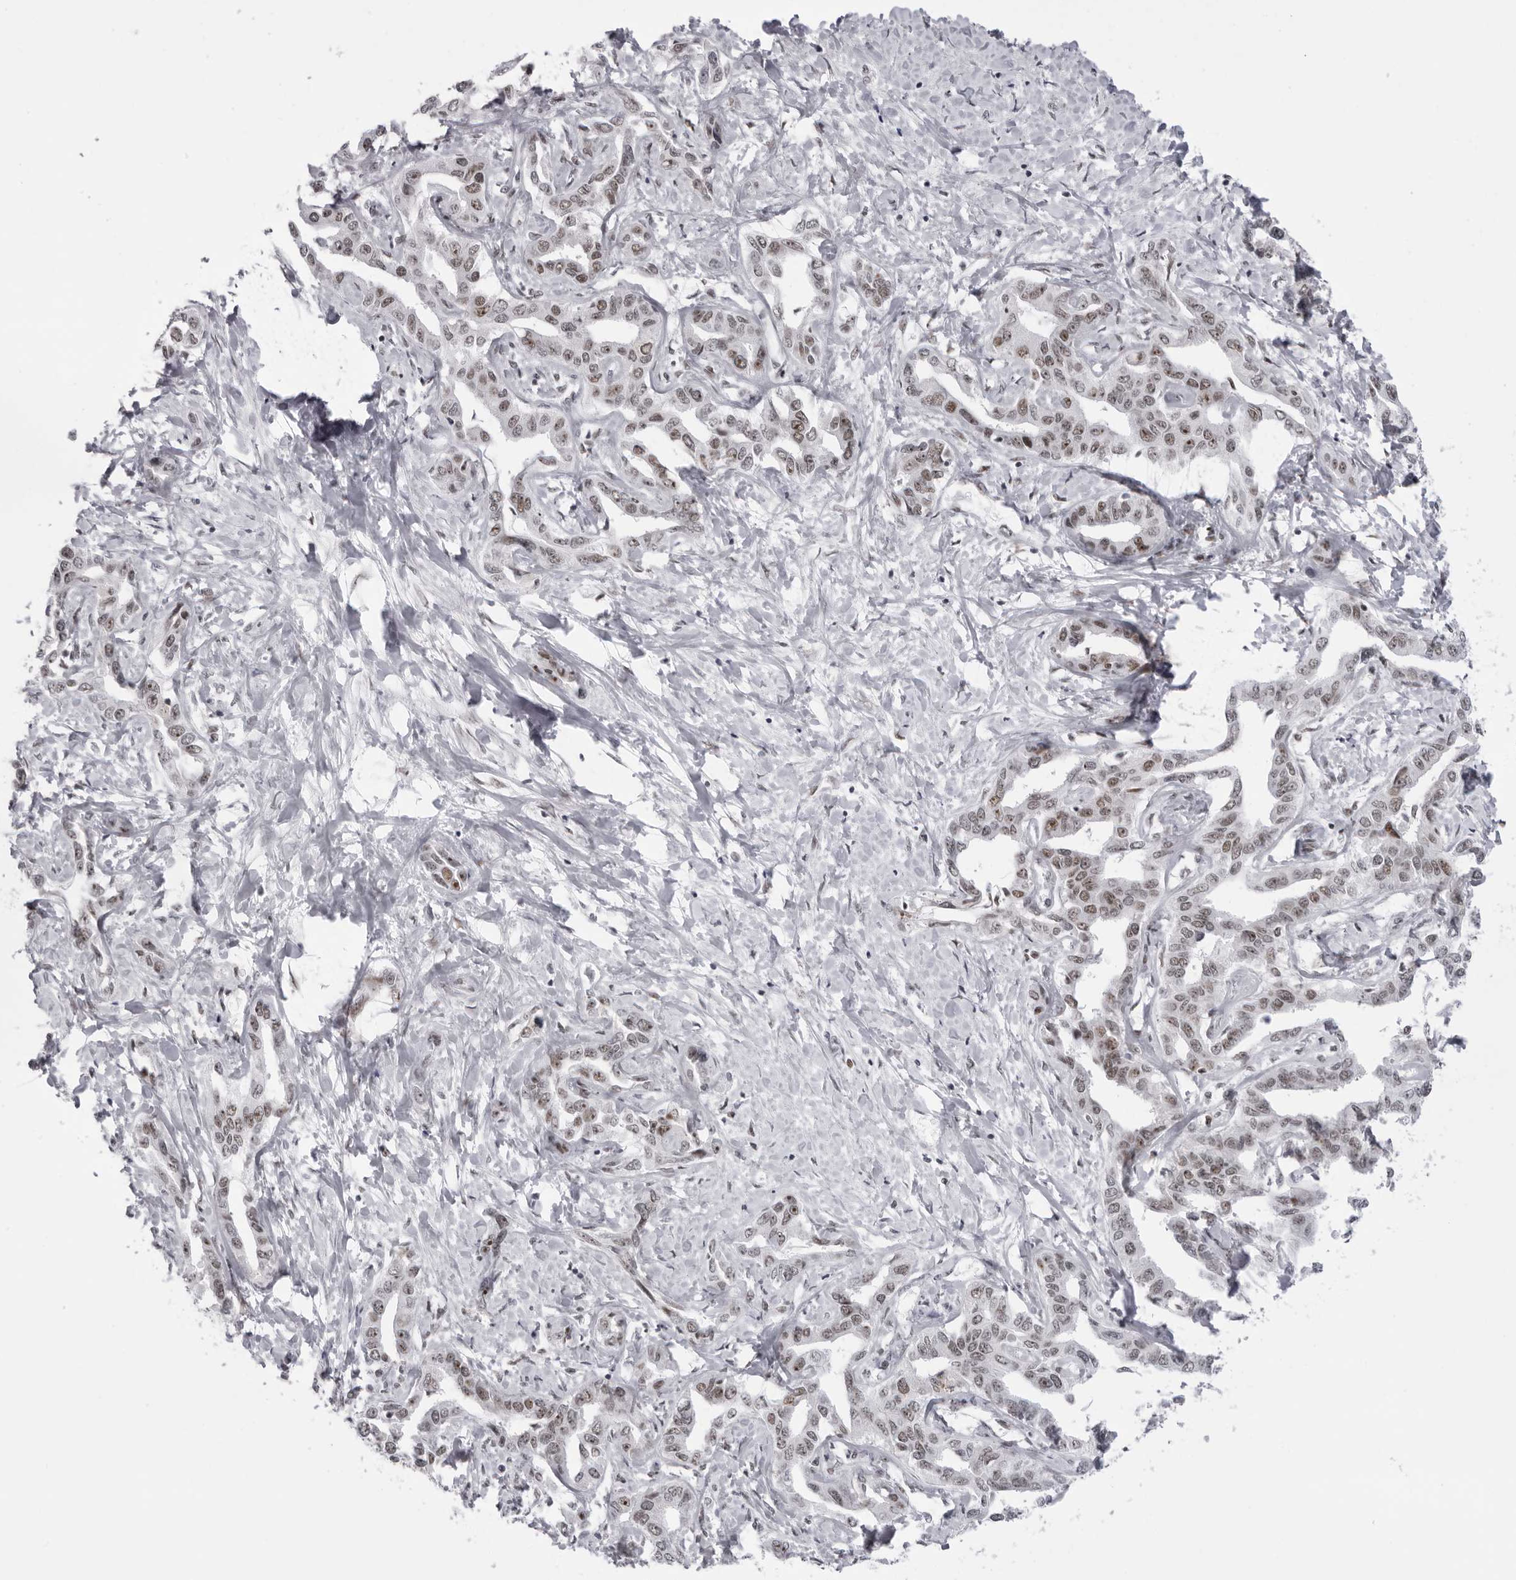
{"staining": {"intensity": "weak", "quantity": "25%-75%", "location": "nuclear"}, "tissue": "liver cancer", "cell_type": "Tumor cells", "image_type": "cancer", "snomed": [{"axis": "morphology", "description": "Cholangiocarcinoma"}, {"axis": "topography", "description": "Liver"}], "caption": "Liver cancer (cholangiocarcinoma) stained for a protein reveals weak nuclear positivity in tumor cells.", "gene": "DHX9", "patient": {"sex": "male", "age": 59}}